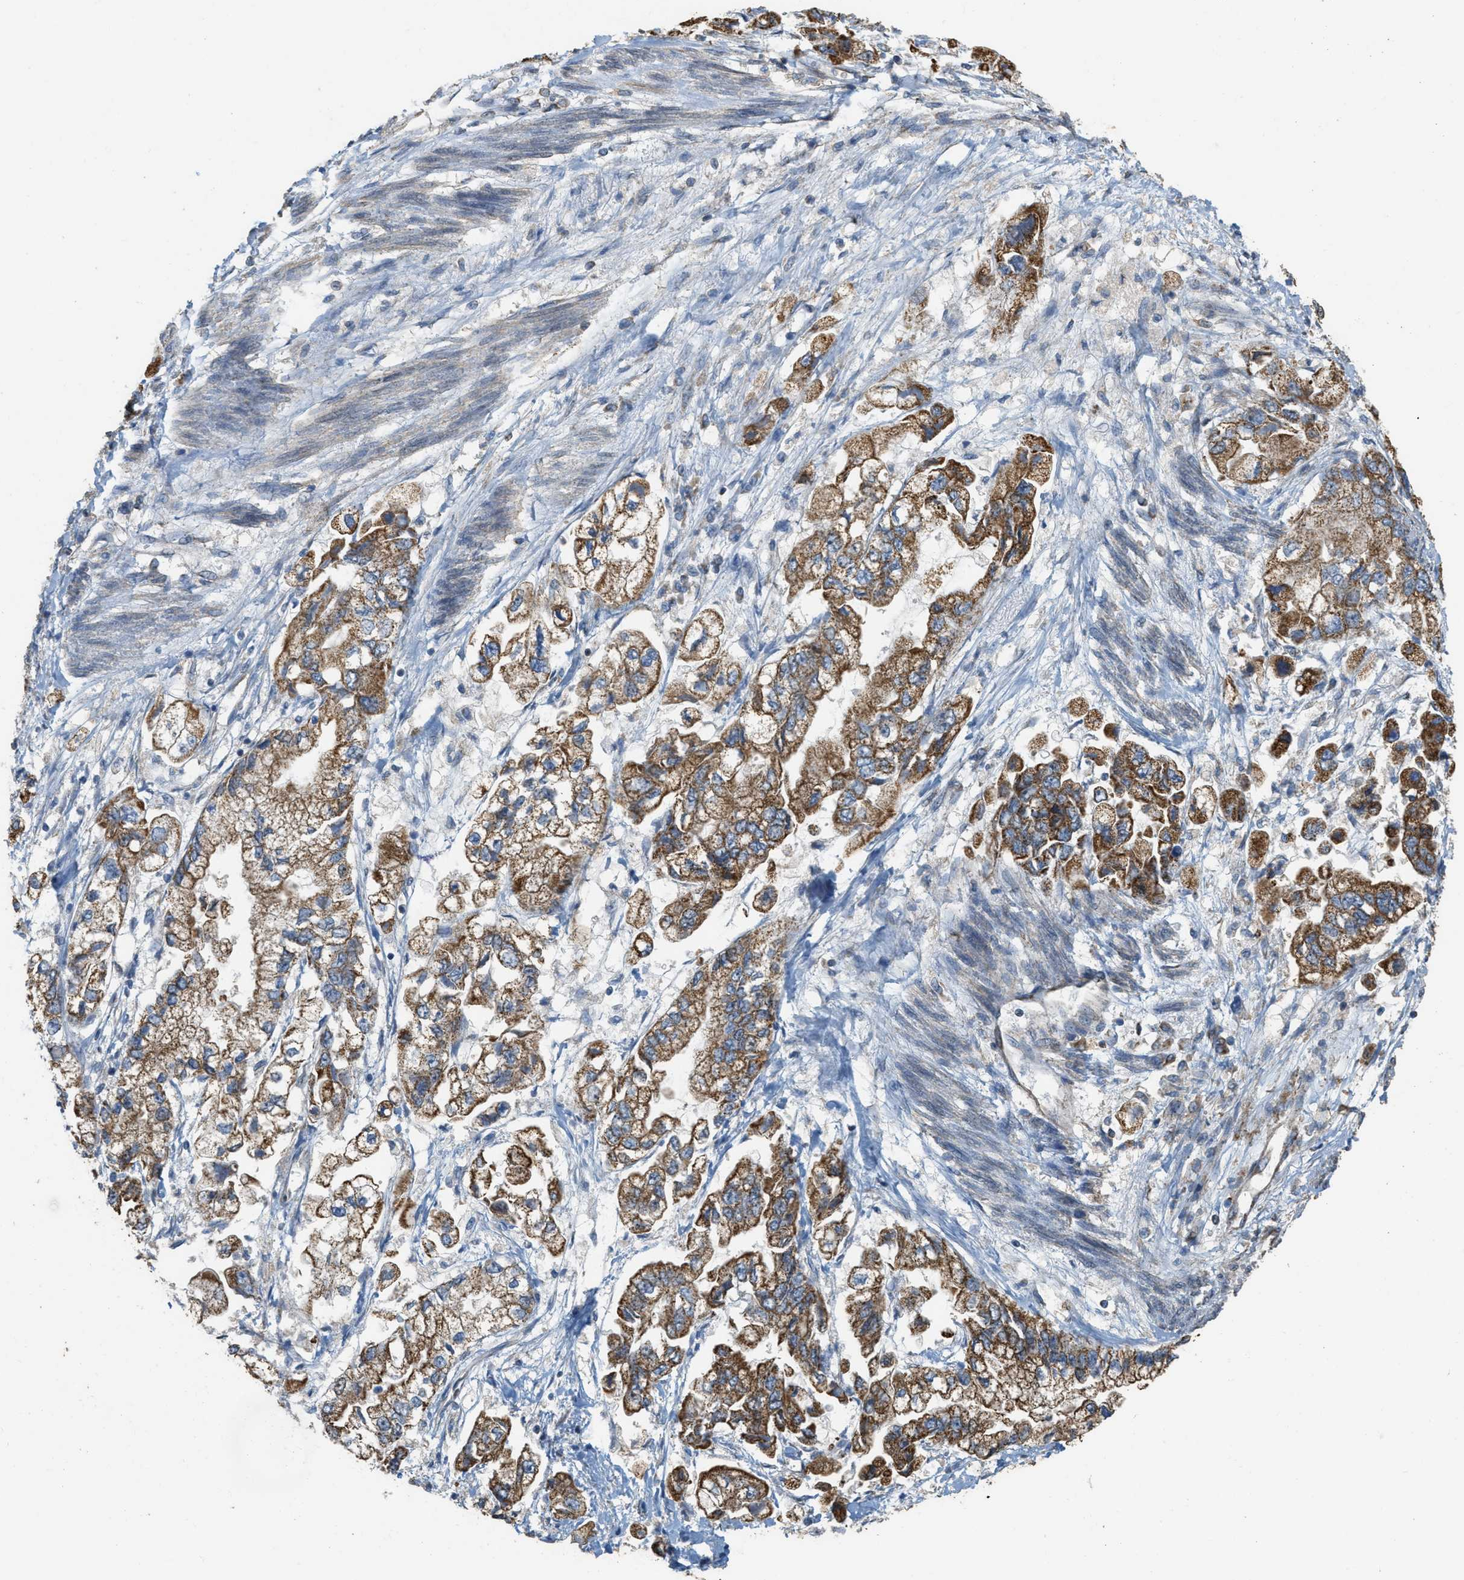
{"staining": {"intensity": "moderate", "quantity": ">75%", "location": "cytoplasmic/membranous"}, "tissue": "stomach cancer", "cell_type": "Tumor cells", "image_type": "cancer", "snomed": [{"axis": "morphology", "description": "Normal tissue, NOS"}, {"axis": "morphology", "description": "Adenocarcinoma, NOS"}, {"axis": "topography", "description": "Stomach"}], "caption": "Approximately >75% of tumor cells in stomach adenocarcinoma display moderate cytoplasmic/membranous protein positivity as visualized by brown immunohistochemical staining.", "gene": "KCNA4", "patient": {"sex": "male", "age": 62}}